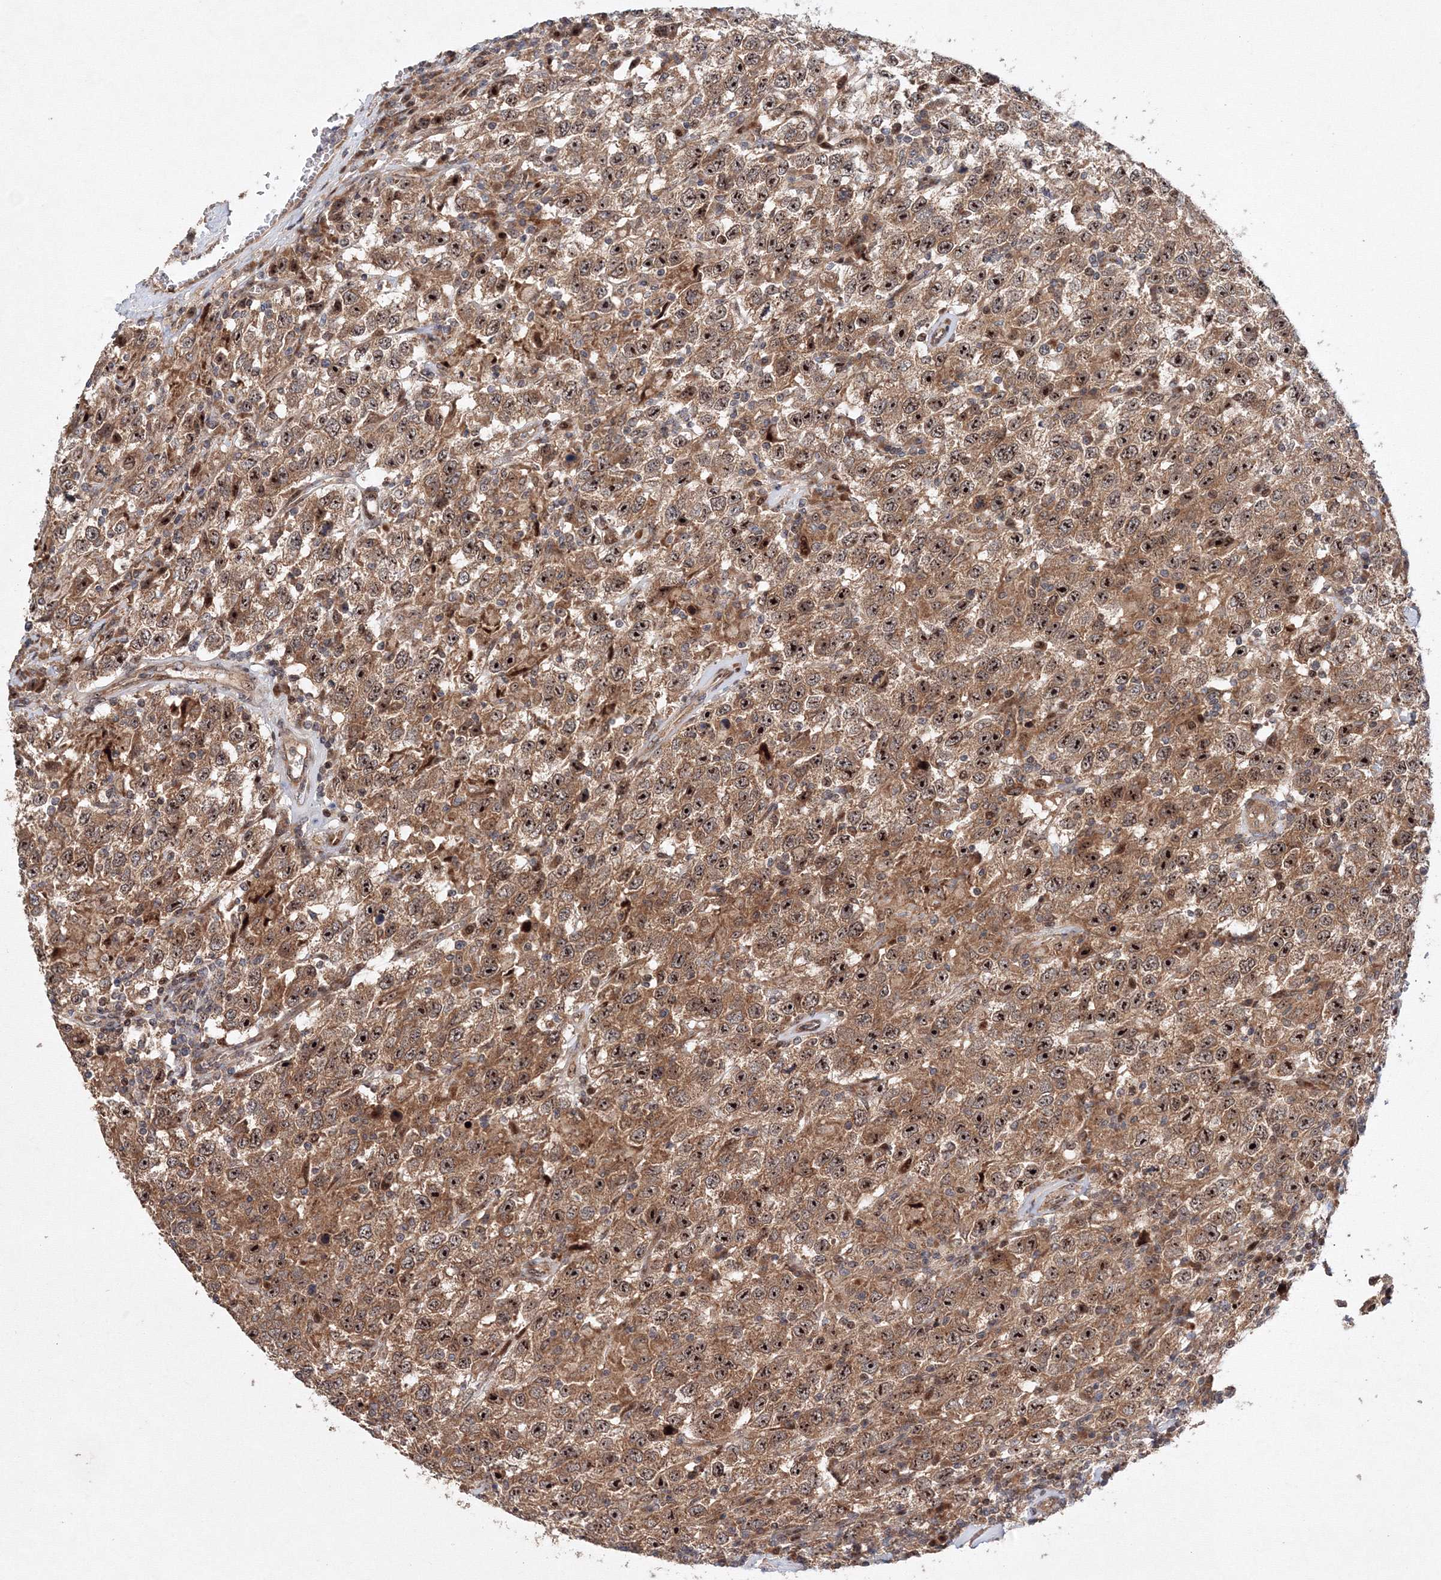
{"staining": {"intensity": "strong", "quantity": ">75%", "location": "cytoplasmic/membranous,nuclear"}, "tissue": "testis cancer", "cell_type": "Tumor cells", "image_type": "cancer", "snomed": [{"axis": "morphology", "description": "Seminoma, NOS"}, {"axis": "topography", "description": "Testis"}], "caption": "A high-resolution photomicrograph shows IHC staining of testis seminoma, which exhibits strong cytoplasmic/membranous and nuclear staining in approximately >75% of tumor cells.", "gene": "ANKAR", "patient": {"sex": "male", "age": 41}}